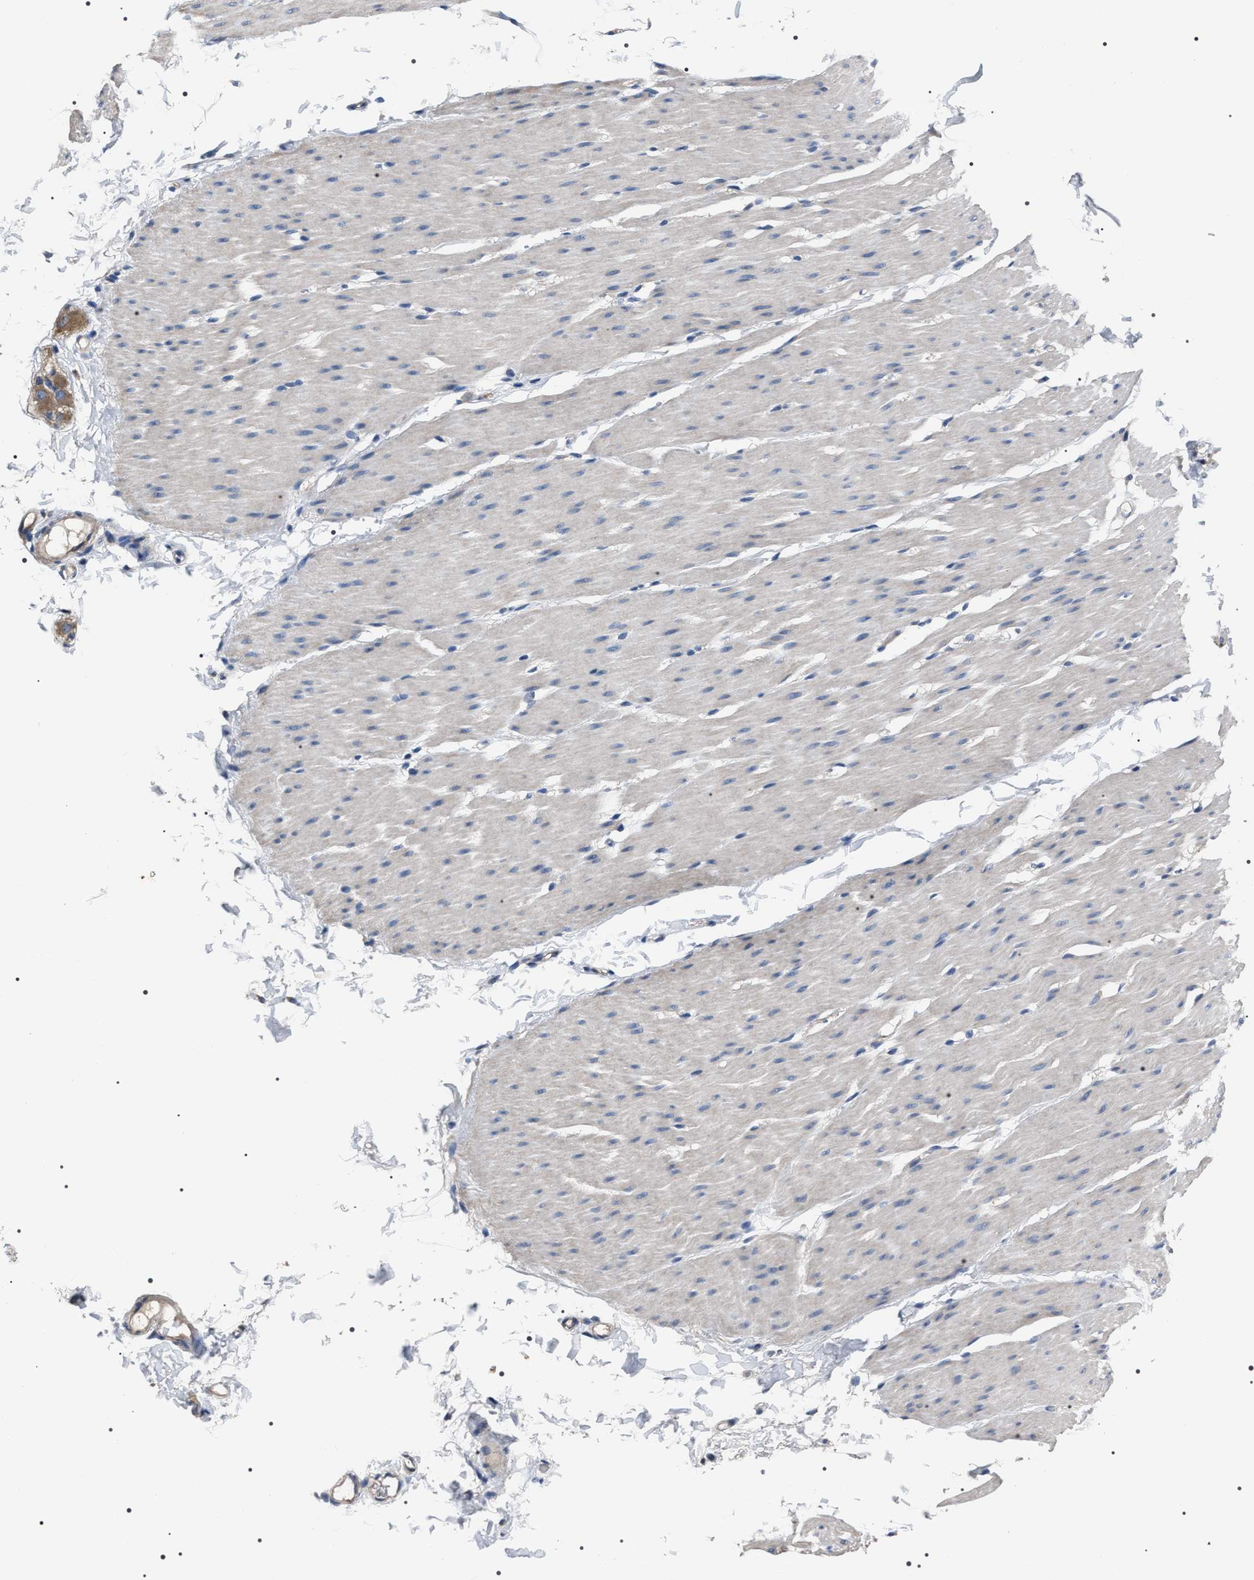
{"staining": {"intensity": "negative", "quantity": "none", "location": "none"}, "tissue": "smooth muscle", "cell_type": "Smooth muscle cells", "image_type": "normal", "snomed": [{"axis": "morphology", "description": "Normal tissue, NOS"}, {"axis": "topography", "description": "Smooth muscle"}, {"axis": "topography", "description": "Colon"}], "caption": "Smooth muscle stained for a protein using immunohistochemistry (IHC) reveals no expression smooth muscle cells.", "gene": "TRIM54", "patient": {"sex": "male", "age": 67}}